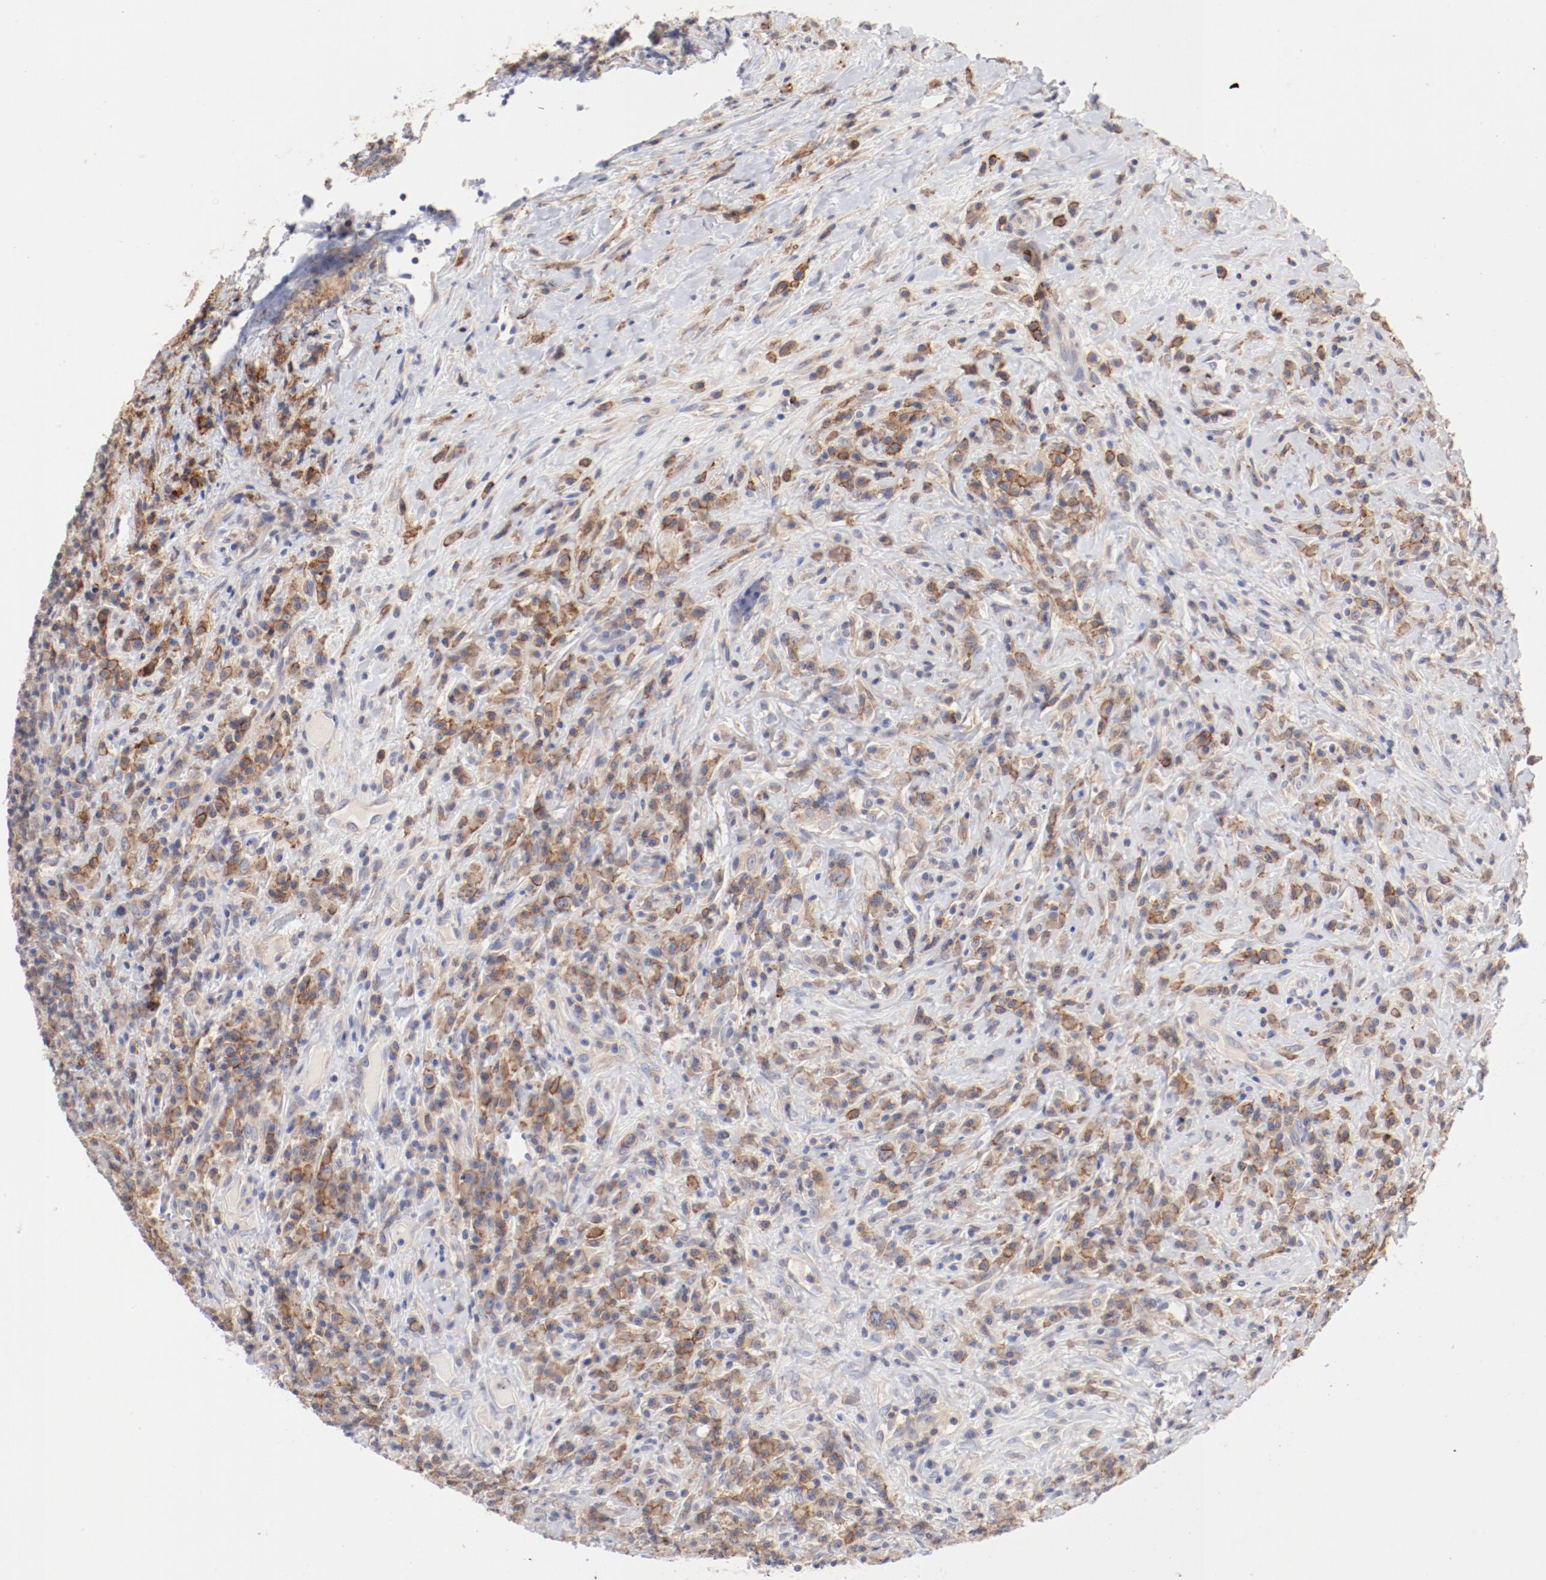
{"staining": {"intensity": "moderate", "quantity": ">75%", "location": "cytoplasmic/membranous"}, "tissue": "lymphoma", "cell_type": "Tumor cells", "image_type": "cancer", "snomed": [{"axis": "morphology", "description": "Hodgkin's disease, NOS"}, {"axis": "topography", "description": "Lymph node"}], "caption": "A brown stain labels moderate cytoplasmic/membranous positivity of a protein in lymphoma tumor cells.", "gene": "SETD3", "patient": {"sex": "female", "age": 25}}